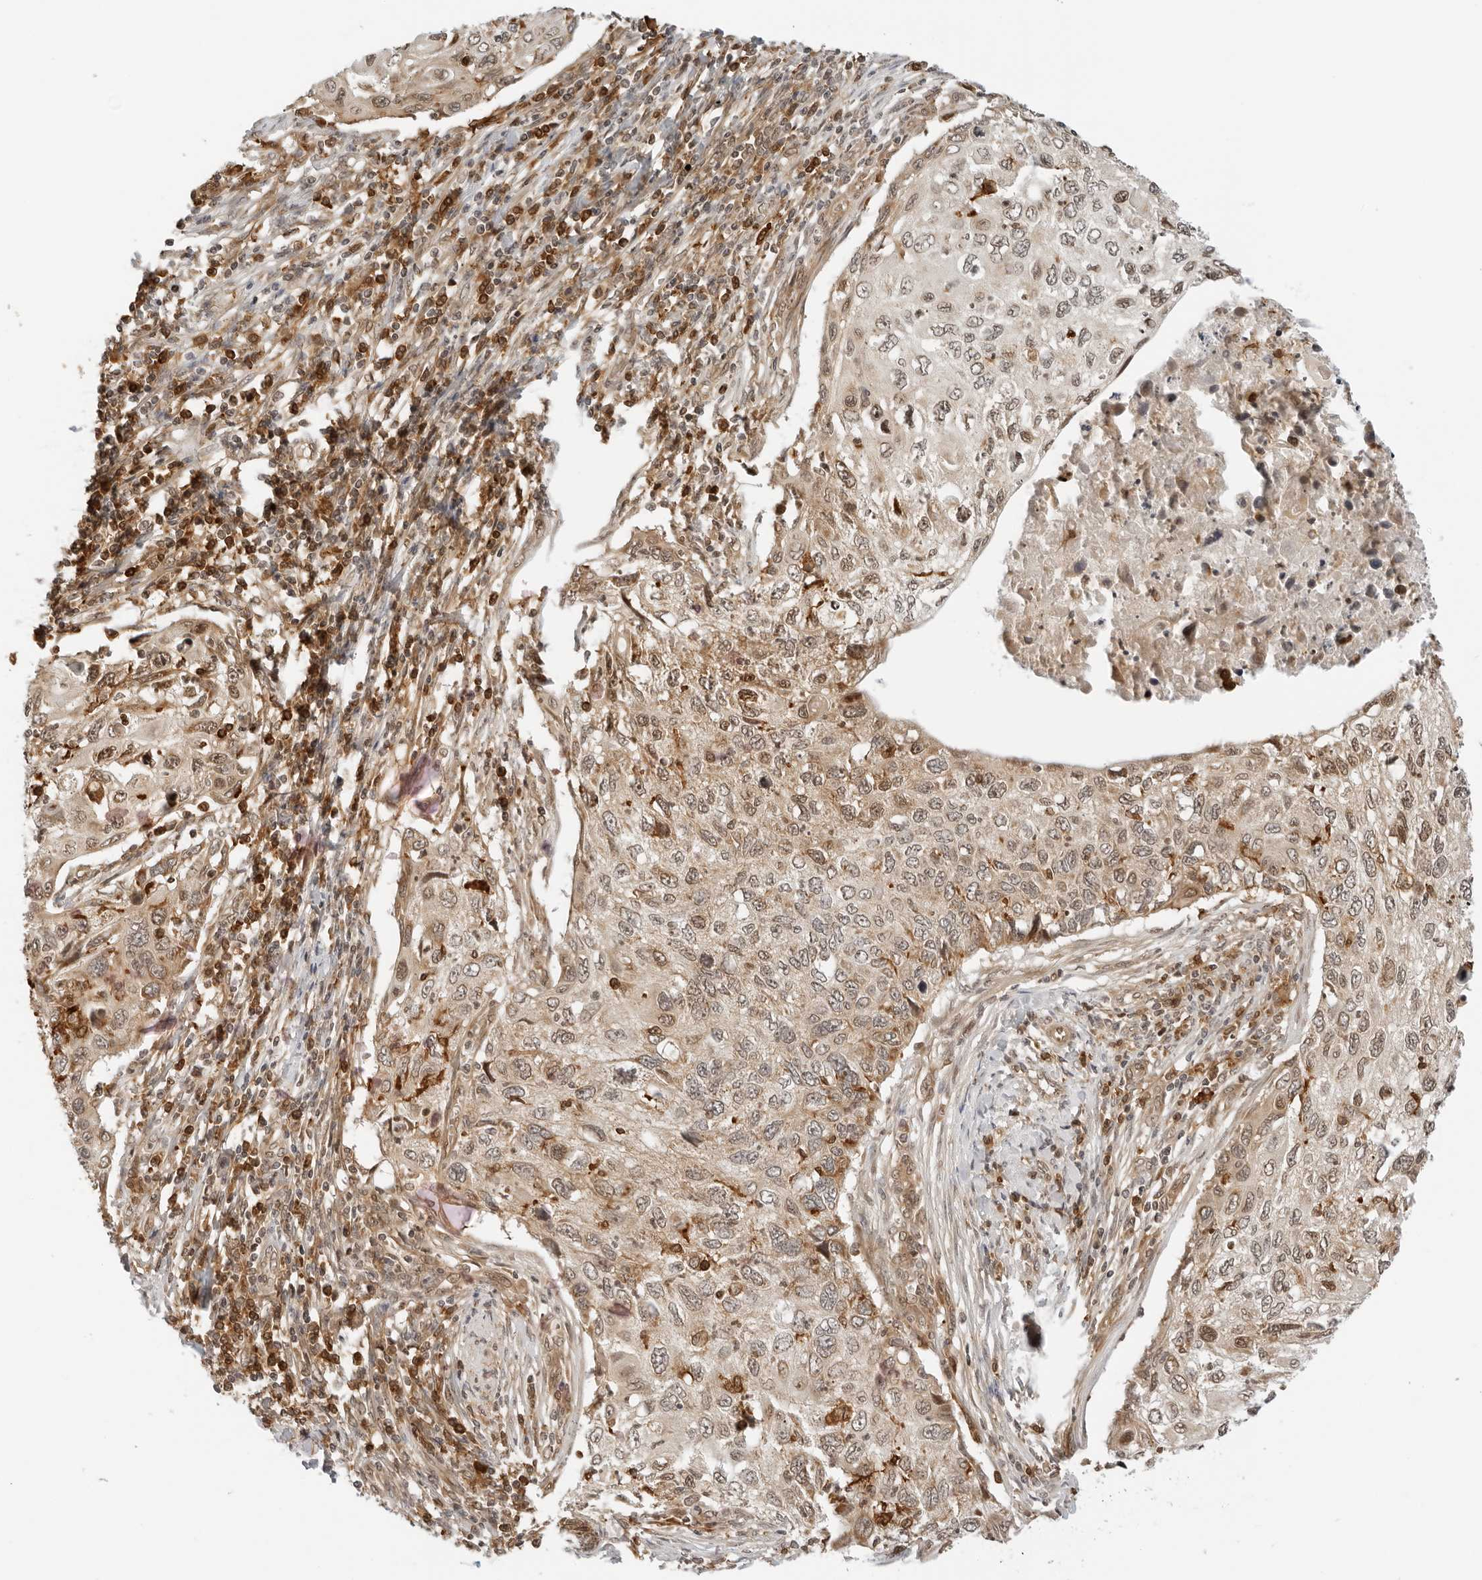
{"staining": {"intensity": "weak", "quantity": "25%-75%", "location": "cytoplasmic/membranous,nuclear"}, "tissue": "cervical cancer", "cell_type": "Tumor cells", "image_type": "cancer", "snomed": [{"axis": "morphology", "description": "Squamous cell carcinoma, NOS"}, {"axis": "topography", "description": "Cervix"}], "caption": "Weak cytoplasmic/membranous and nuclear expression is appreciated in about 25%-75% of tumor cells in cervical cancer.", "gene": "RC3H1", "patient": {"sex": "female", "age": 70}}